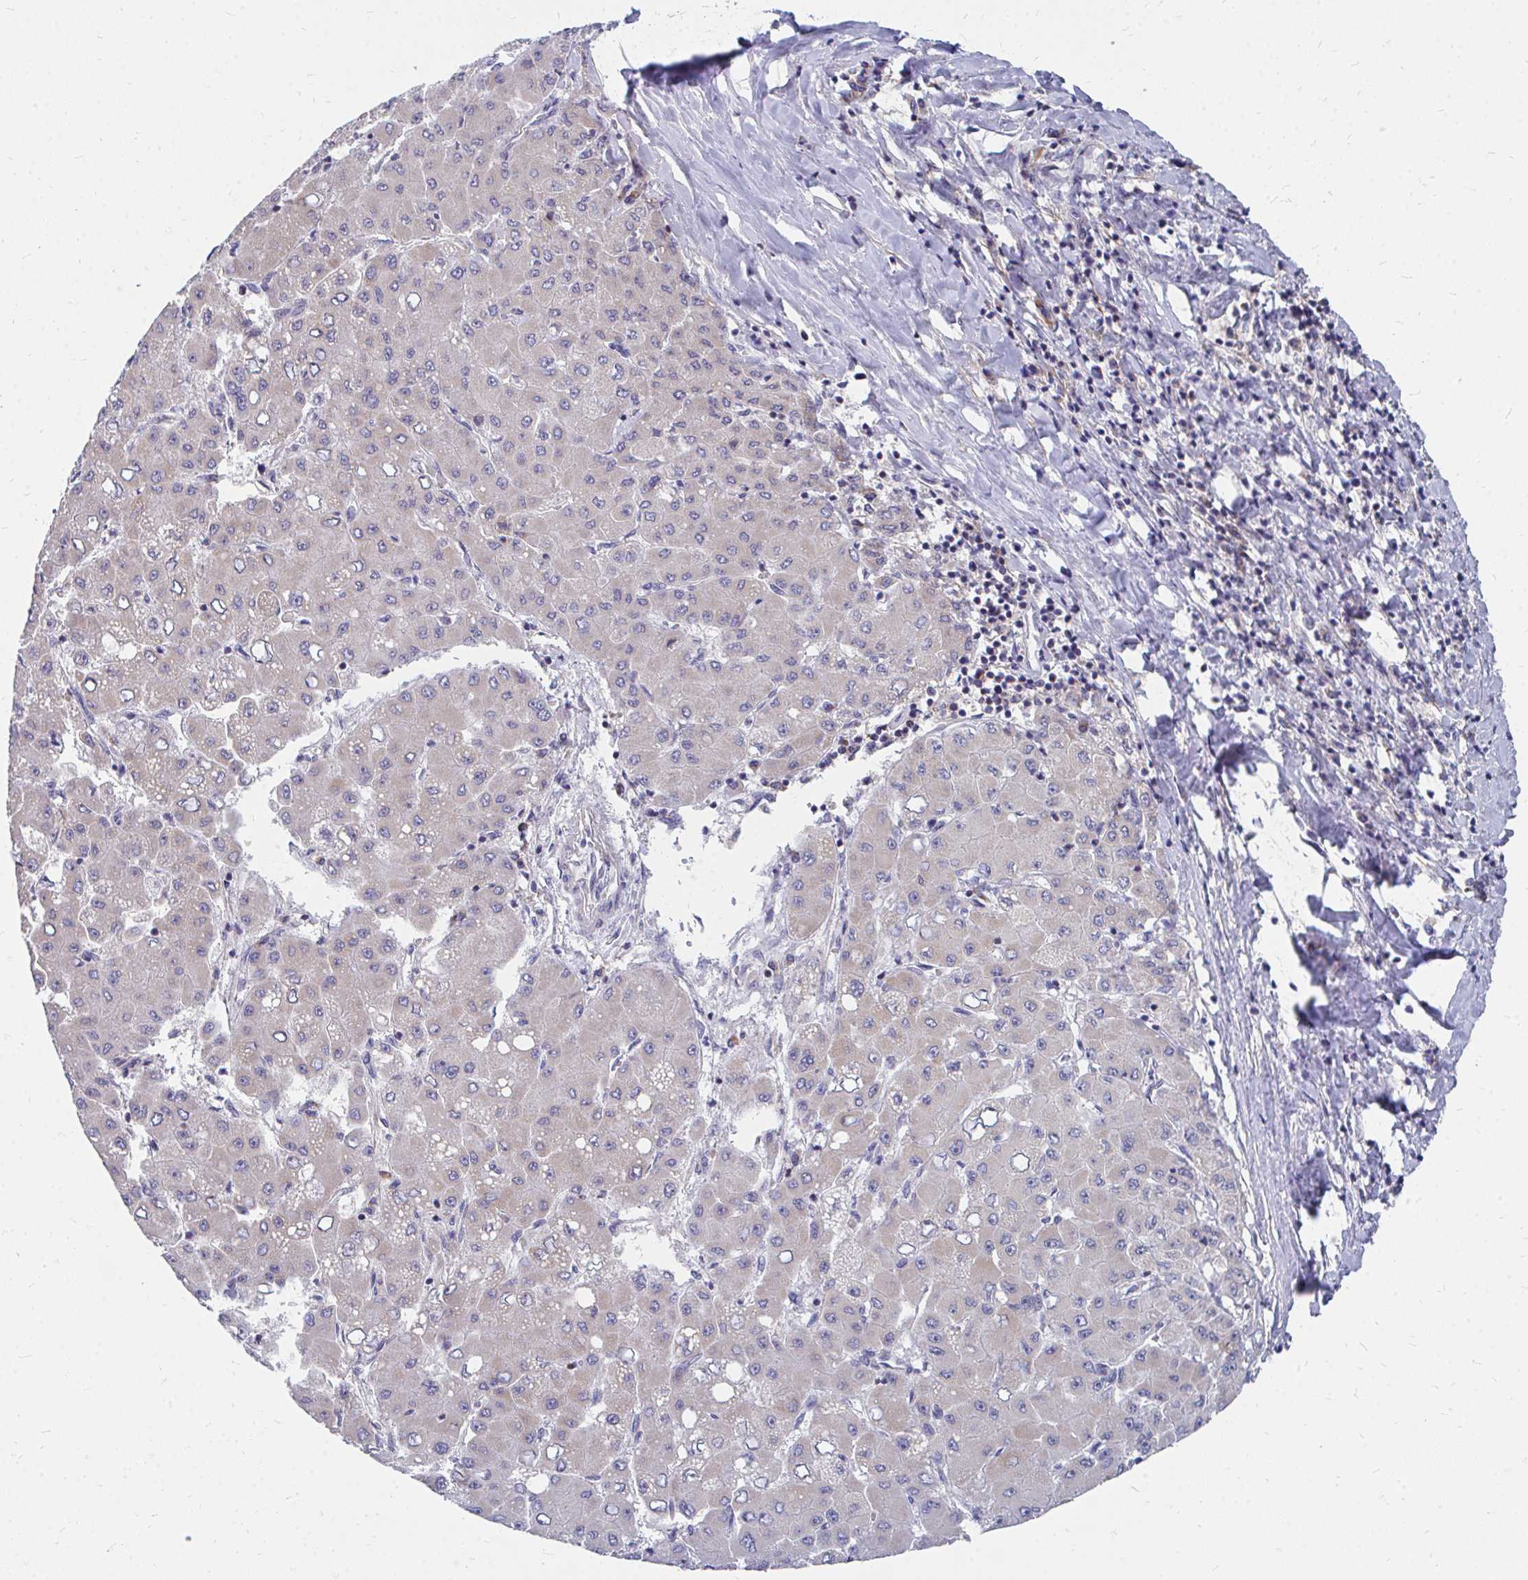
{"staining": {"intensity": "negative", "quantity": "none", "location": "none"}, "tissue": "liver cancer", "cell_type": "Tumor cells", "image_type": "cancer", "snomed": [{"axis": "morphology", "description": "Carcinoma, Hepatocellular, NOS"}, {"axis": "topography", "description": "Liver"}], "caption": "There is no significant staining in tumor cells of liver cancer.", "gene": "PEX3", "patient": {"sex": "male", "age": 40}}